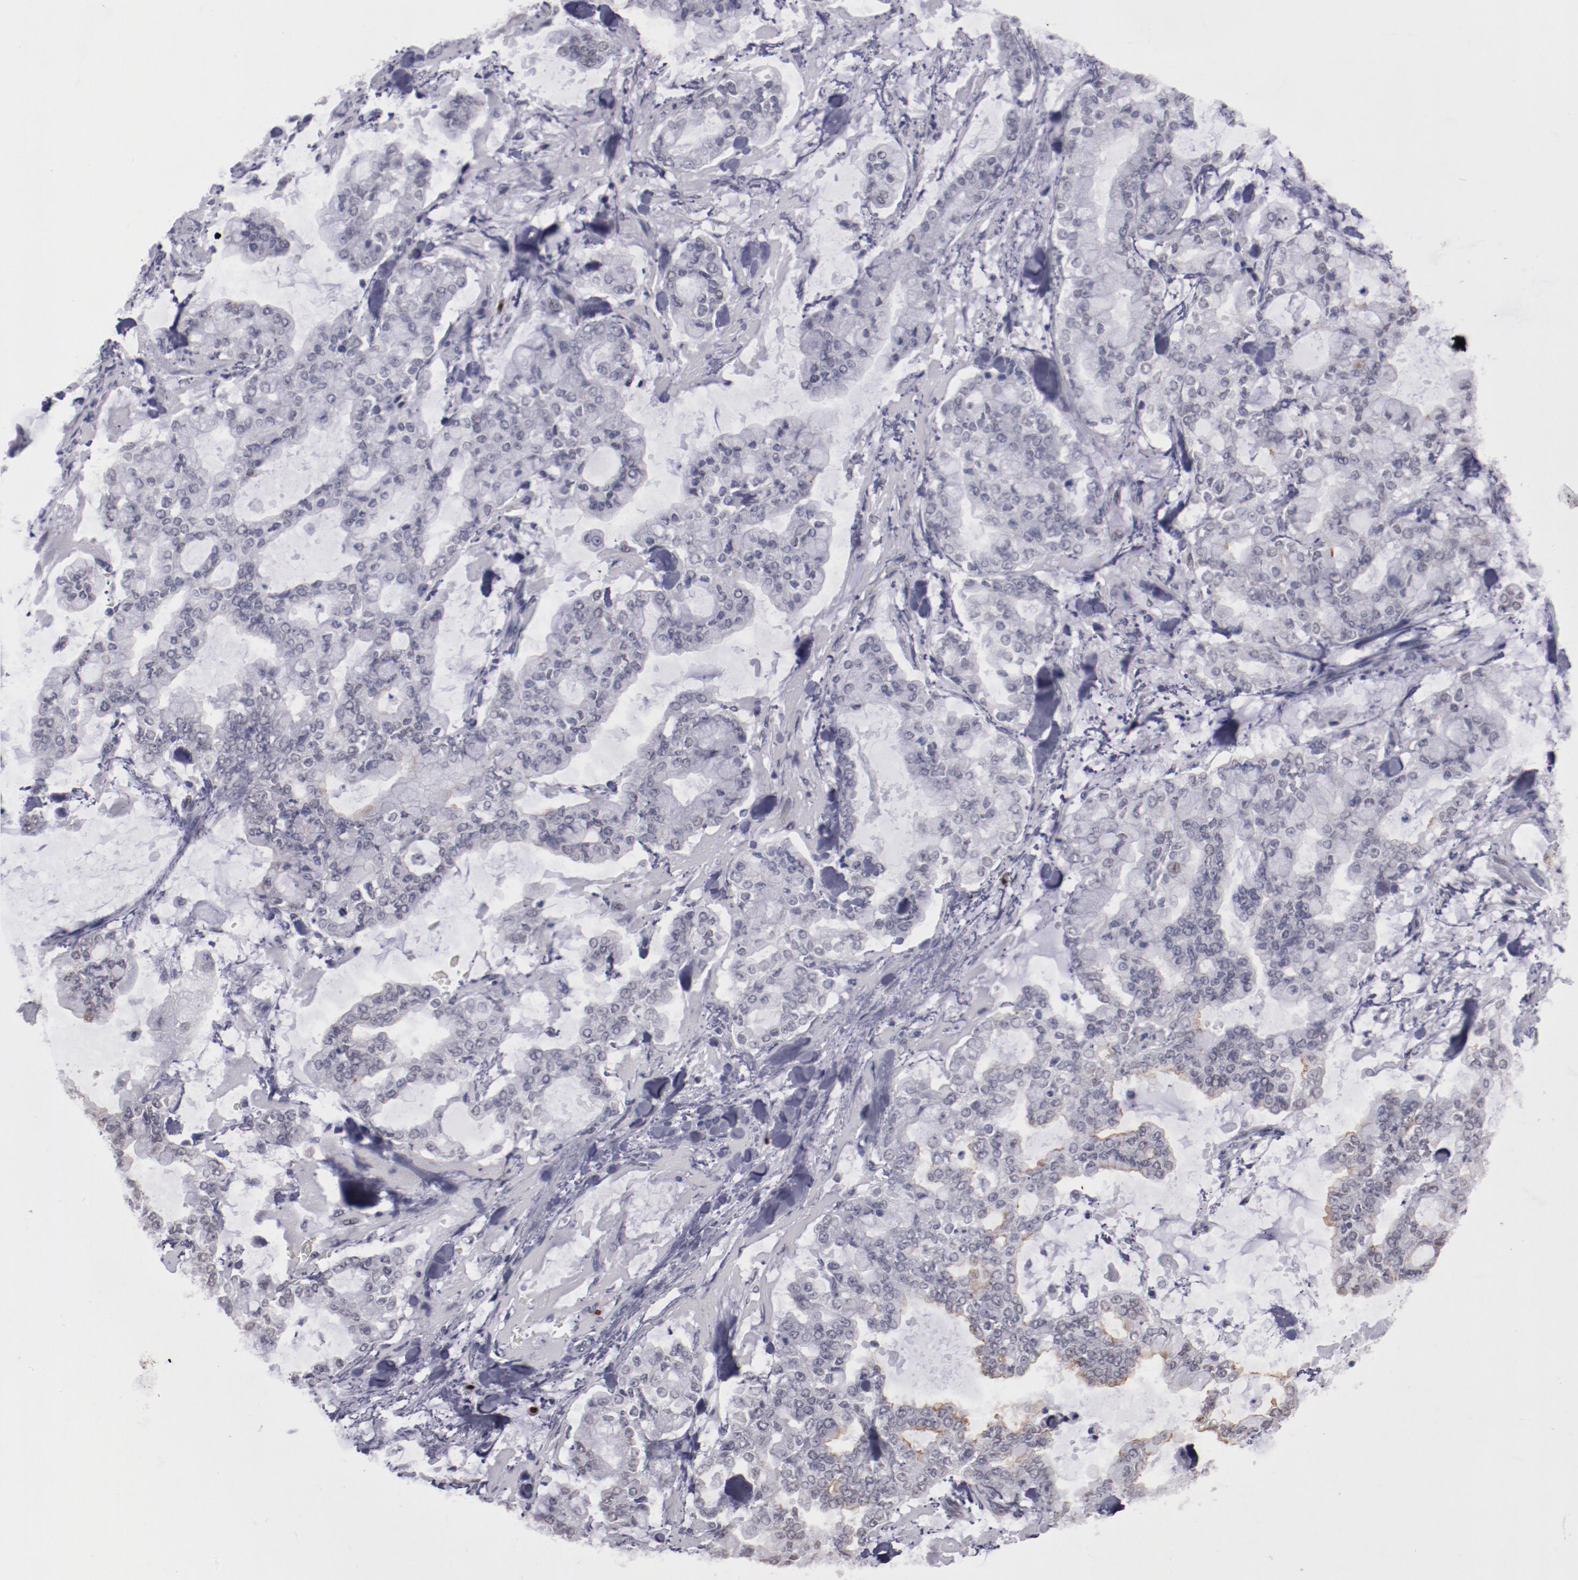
{"staining": {"intensity": "negative", "quantity": "none", "location": "none"}, "tissue": "stomach cancer", "cell_type": "Tumor cells", "image_type": "cancer", "snomed": [{"axis": "morphology", "description": "Normal tissue, NOS"}, {"axis": "morphology", "description": "Adenocarcinoma, NOS"}, {"axis": "topography", "description": "Stomach, upper"}, {"axis": "topography", "description": "Stomach"}], "caption": "Human stomach cancer (adenocarcinoma) stained for a protein using IHC exhibits no positivity in tumor cells.", "gene": "IRF4", "patient": {"sex": "male", "age": 76}}